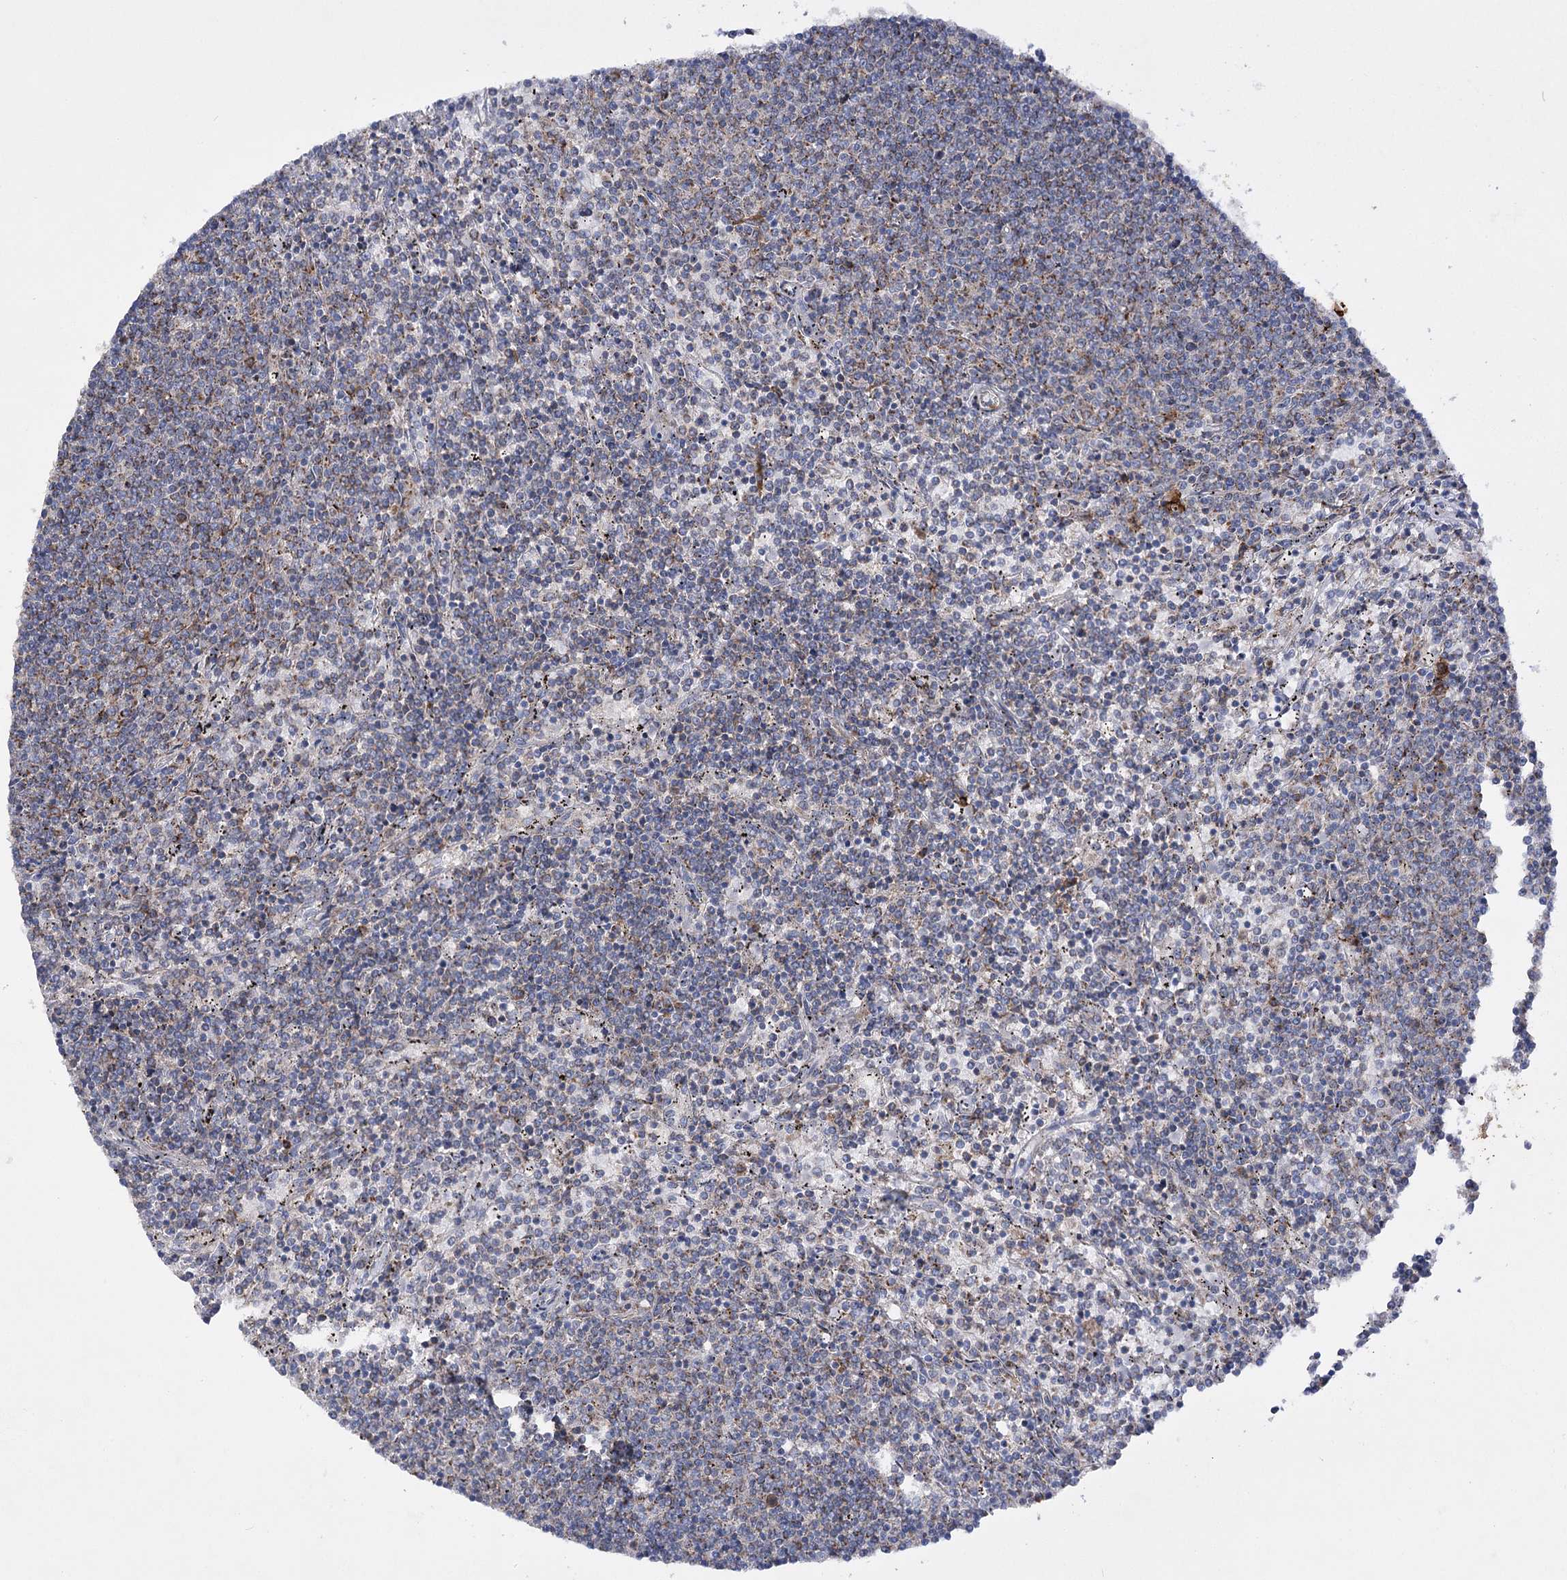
{"staining": {"intensity": "weak", "quantity": "<25%", "location": "cytoplasmic/membranous"}, "tissue": "lymphoma", "cell_type": "Tumor cells", "image_type": "cancer", "snomed": [{"axis": "morphology", "description": "Malignant lymphoma, non-Hodgkin's type, Low grade"}, {"axis": "topography", "description": "Spleen"}], "caption": "This is an immunohistochemistry micrograph of human low-grade malignant lymphoma, non-Hodgkin's type. There is no staining in tumor cells.", "gene": "COX15", "patient": {"sex": "female", "age": 50}}